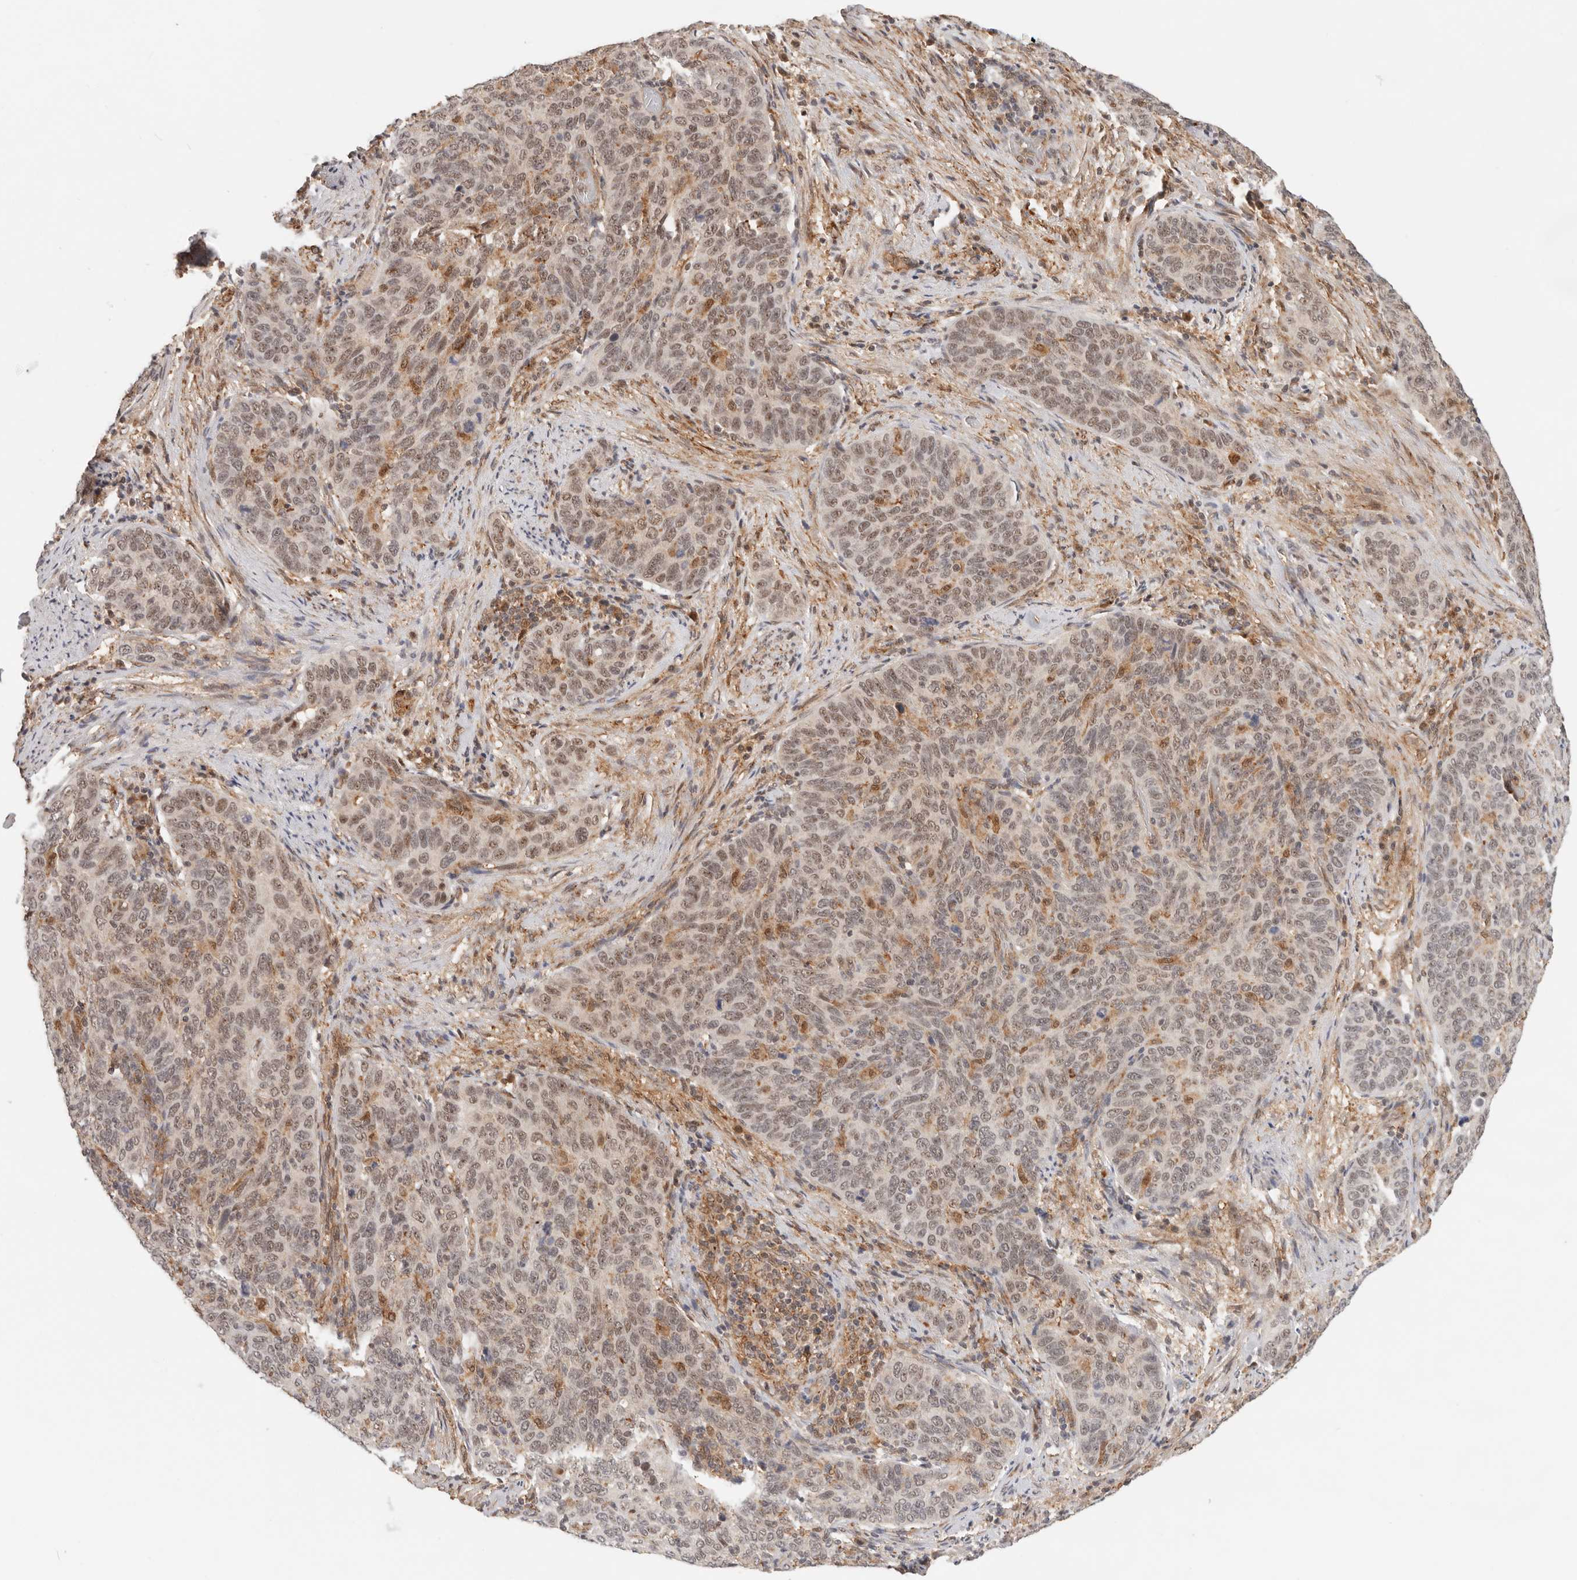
{"staining": {"intensity": "moderate", "quantity": "<25%", "location": "nuclear"}, "tissue": "cervical cancer", "cell_type": "Tumor cells", "image_type": "cancer", "snomed": [{"axis": "morphology", "description": "Squamous cell carcinoma, NOS"}, {"axis": "topography", "description": "Cervix"}], "caption": "Immunohistochemical staining of cervical squamous cell carcinoma demonstrates low levels of moderate nuclear positivity in approximately <25% of tumor cells.", "gene": "HEXD", "patient": {"sex": "female", "age": 60}}